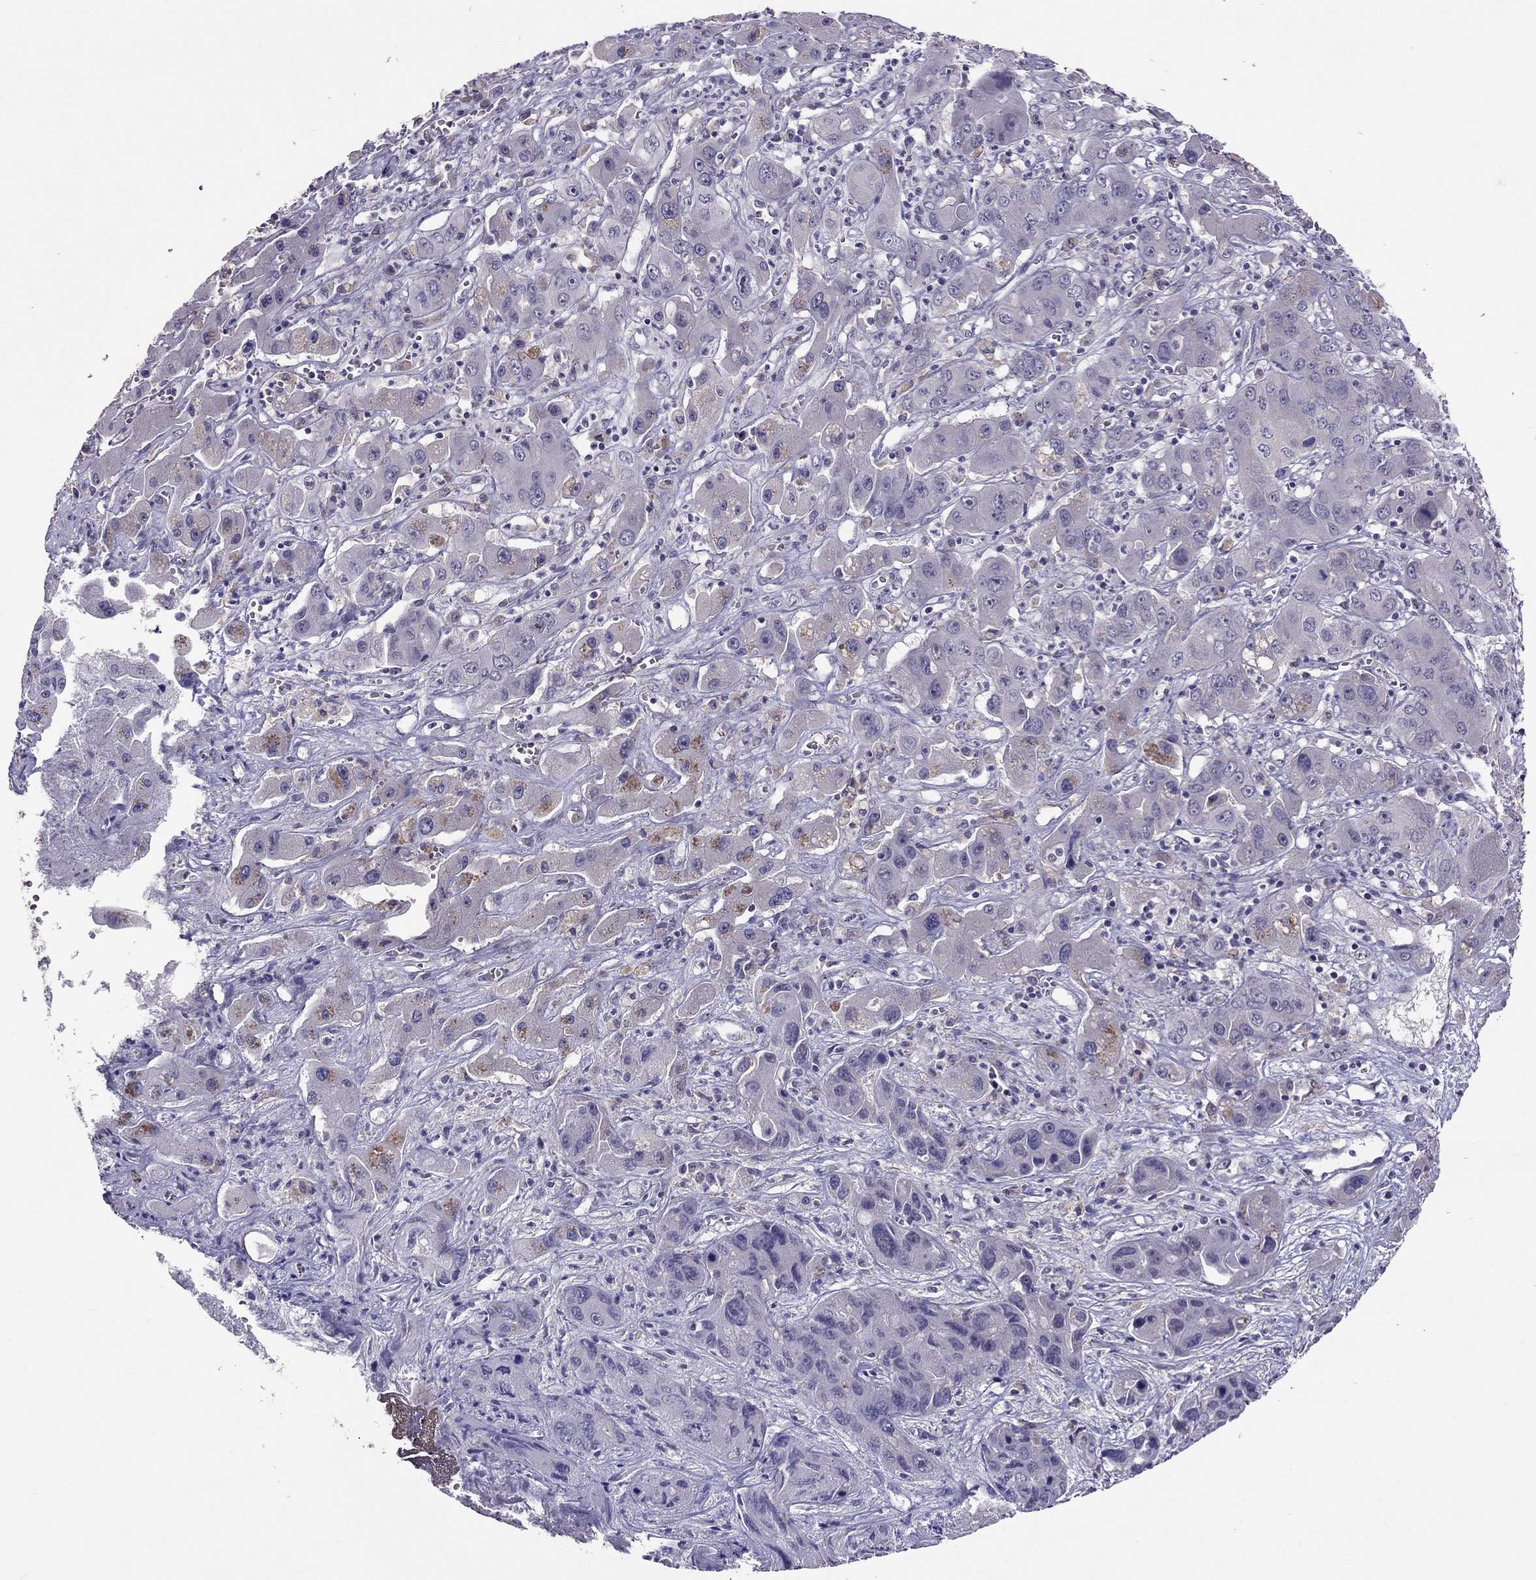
{"staining": {"intensity": "negative", "quantity": "none", "location": "none"}, "tissue": "liver cancer", "cell_type": "Tumor cells", "image_type": "cancer", "snomed": [{"axis": "morphology", "description": "Cholangiocarcinoma"}, {"axis": "topography", "description": "Liver"}], "caption": "Immunohistochemistry histopathology image of neoplastic tissue: human liver cancer stained with DAB reveals no significant protein expression in tumor cells.", "gene": "LRRC46", "patient": {"sex": "male", "age": 67}}